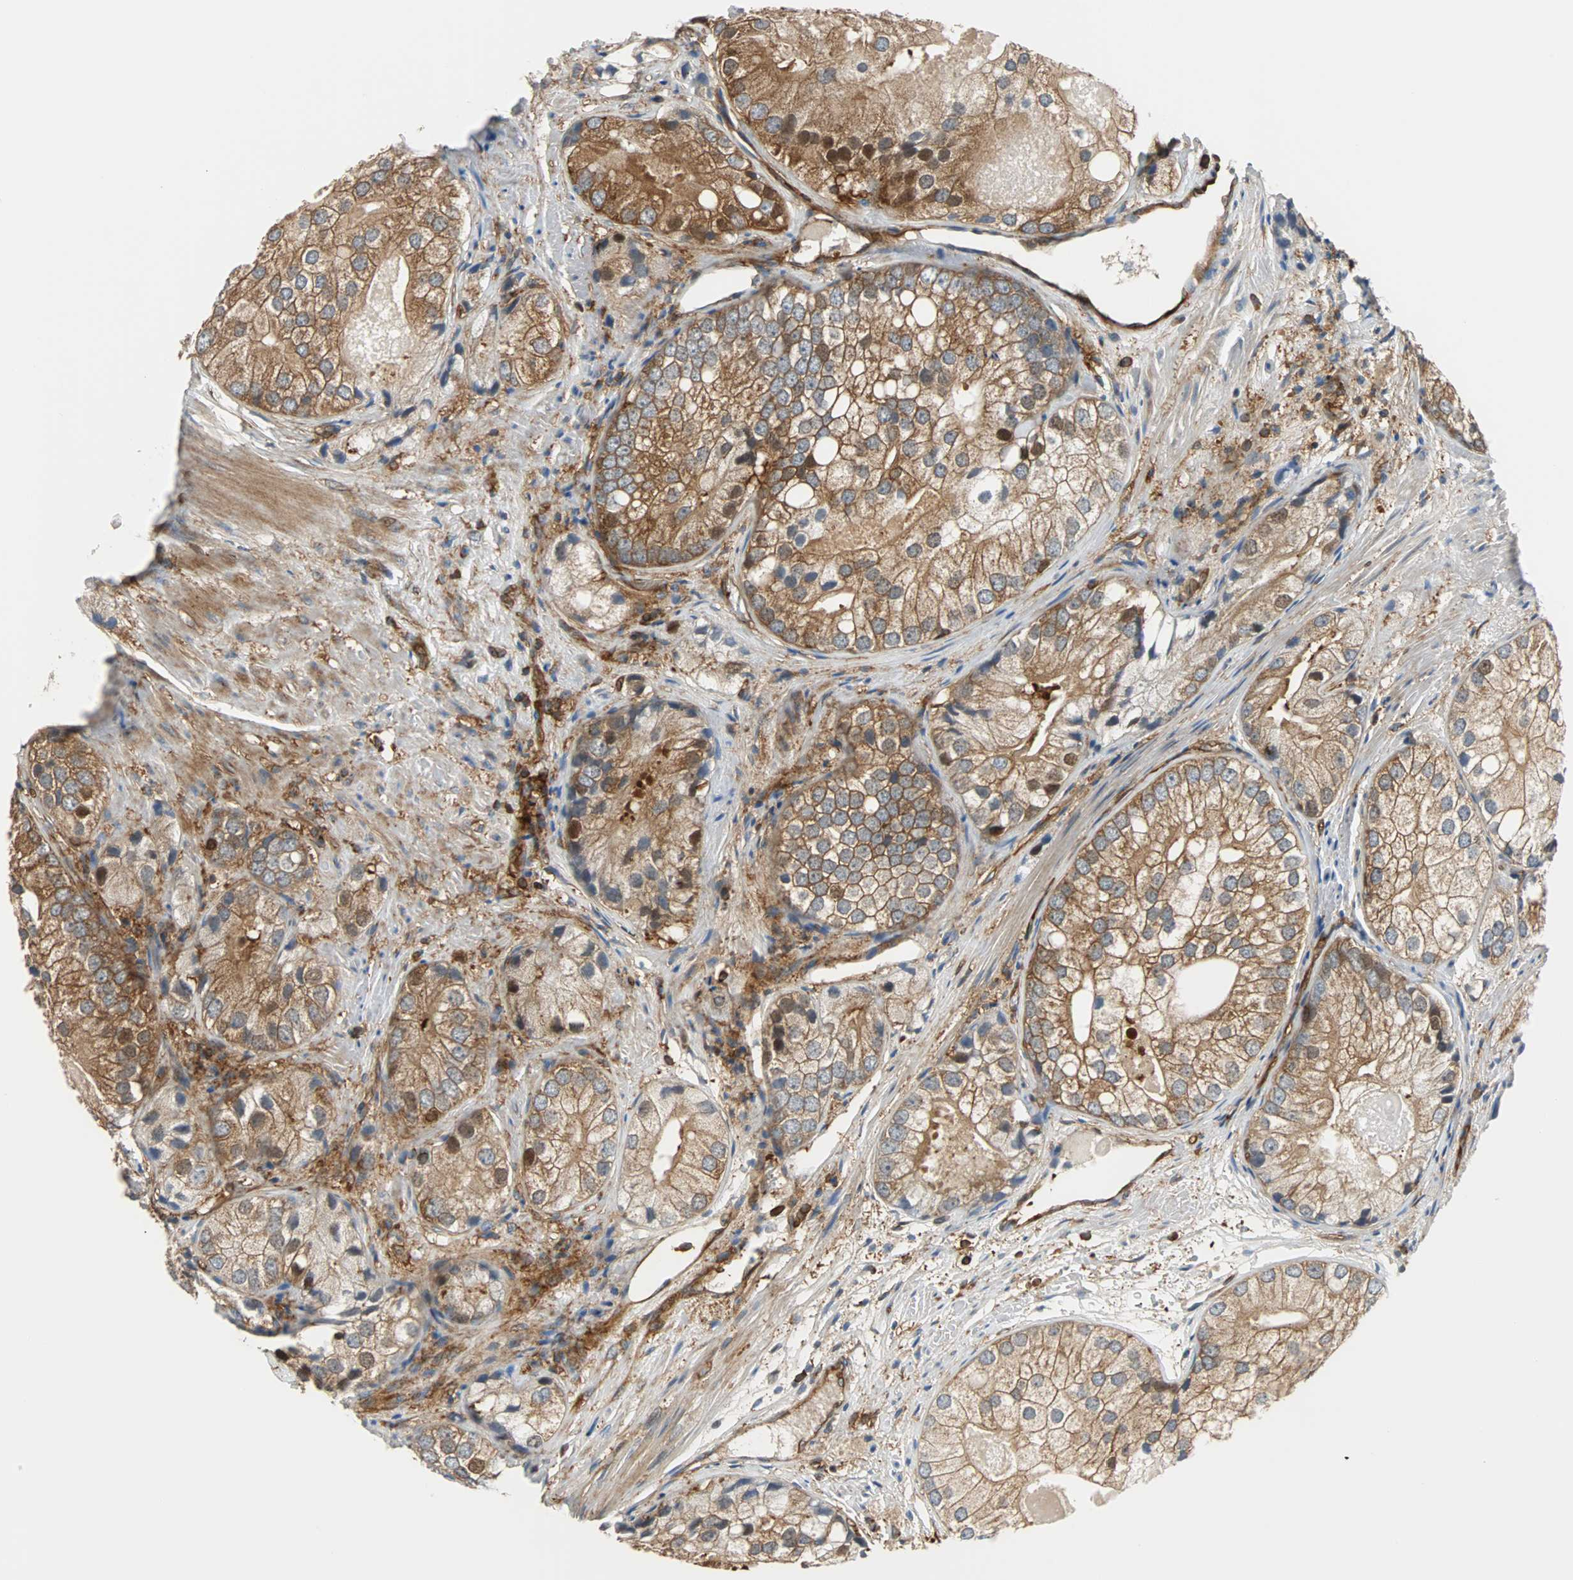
{"staining": {"intensity": "moderate", "quantity": ">75%", "location": "cytoplasmic/membranous"}, "tissue": "prostate cancer", "cell_type": "Tumor cells", "image_type": "cancer", "snomed": [{"axis": "morphology", "description": "Adenocarcinoma, Low grade"}, {"axis": "topography", "description": "Prostate"}], "caption": "Human adenocarcinoma (low-grade) (prostate) stained for a protein (brown) demonstrates moderate cytoplasmic/membranous positive staining in about >75% of tumor cells.", "gene": "RELA", "patient": {"sex": "male", "age": 69}}